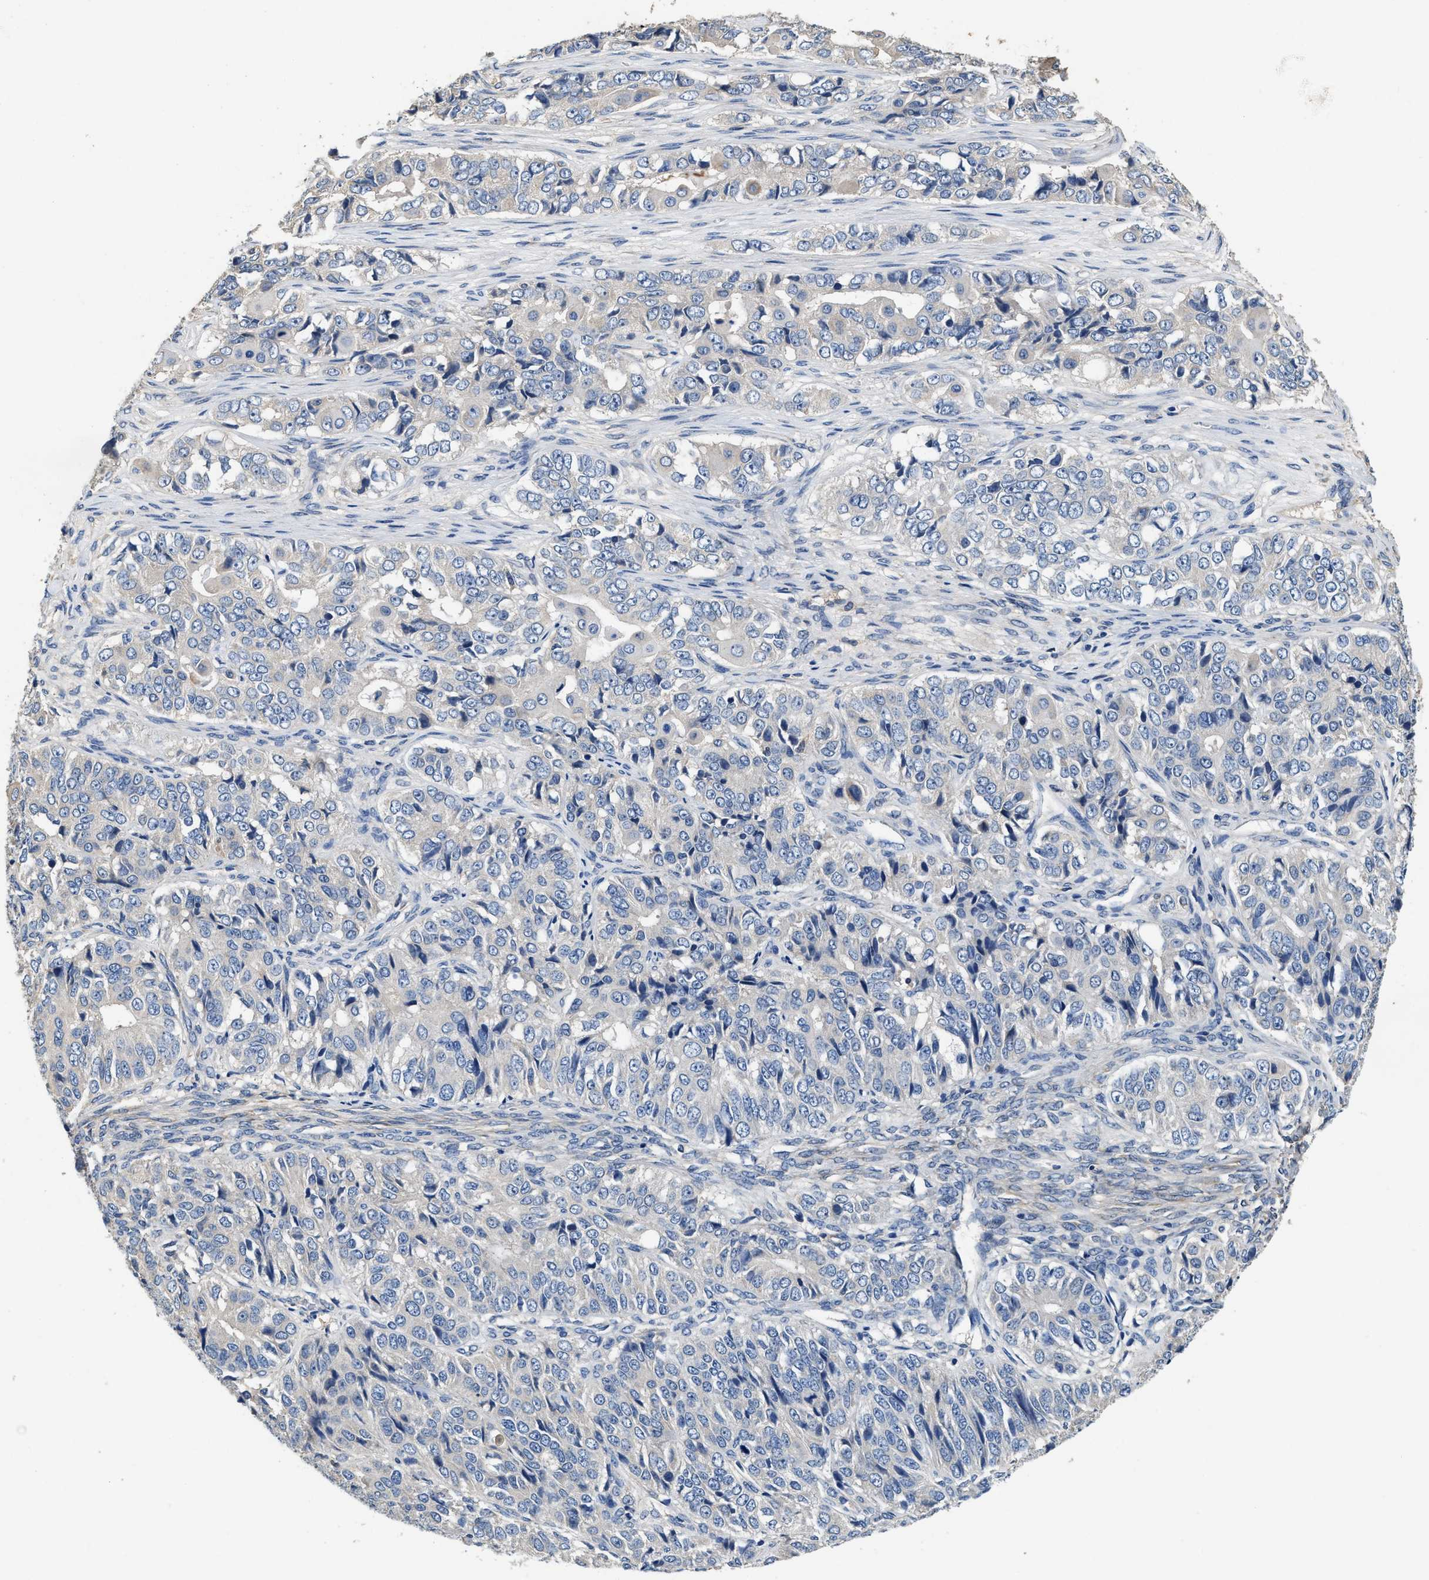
{"staining": {"intensity": "negative", "quantity": "none", "location": "none"}, "tissue": "ovarian cancer", "cell_type": "Tumor cells", "image_type": "cancer", "snomed": [{"axis": "morphology", "description": "Carcinoma, endometroid"}, {"axis": "topography", "description": "Ovary"}], "caption": "Immunohistochemistry of ovarian endometroid carcinoma demonstrates no positivity in tumor cells.", "gene": "PEG10", "patient": {"sex": "female", "age": 51}}